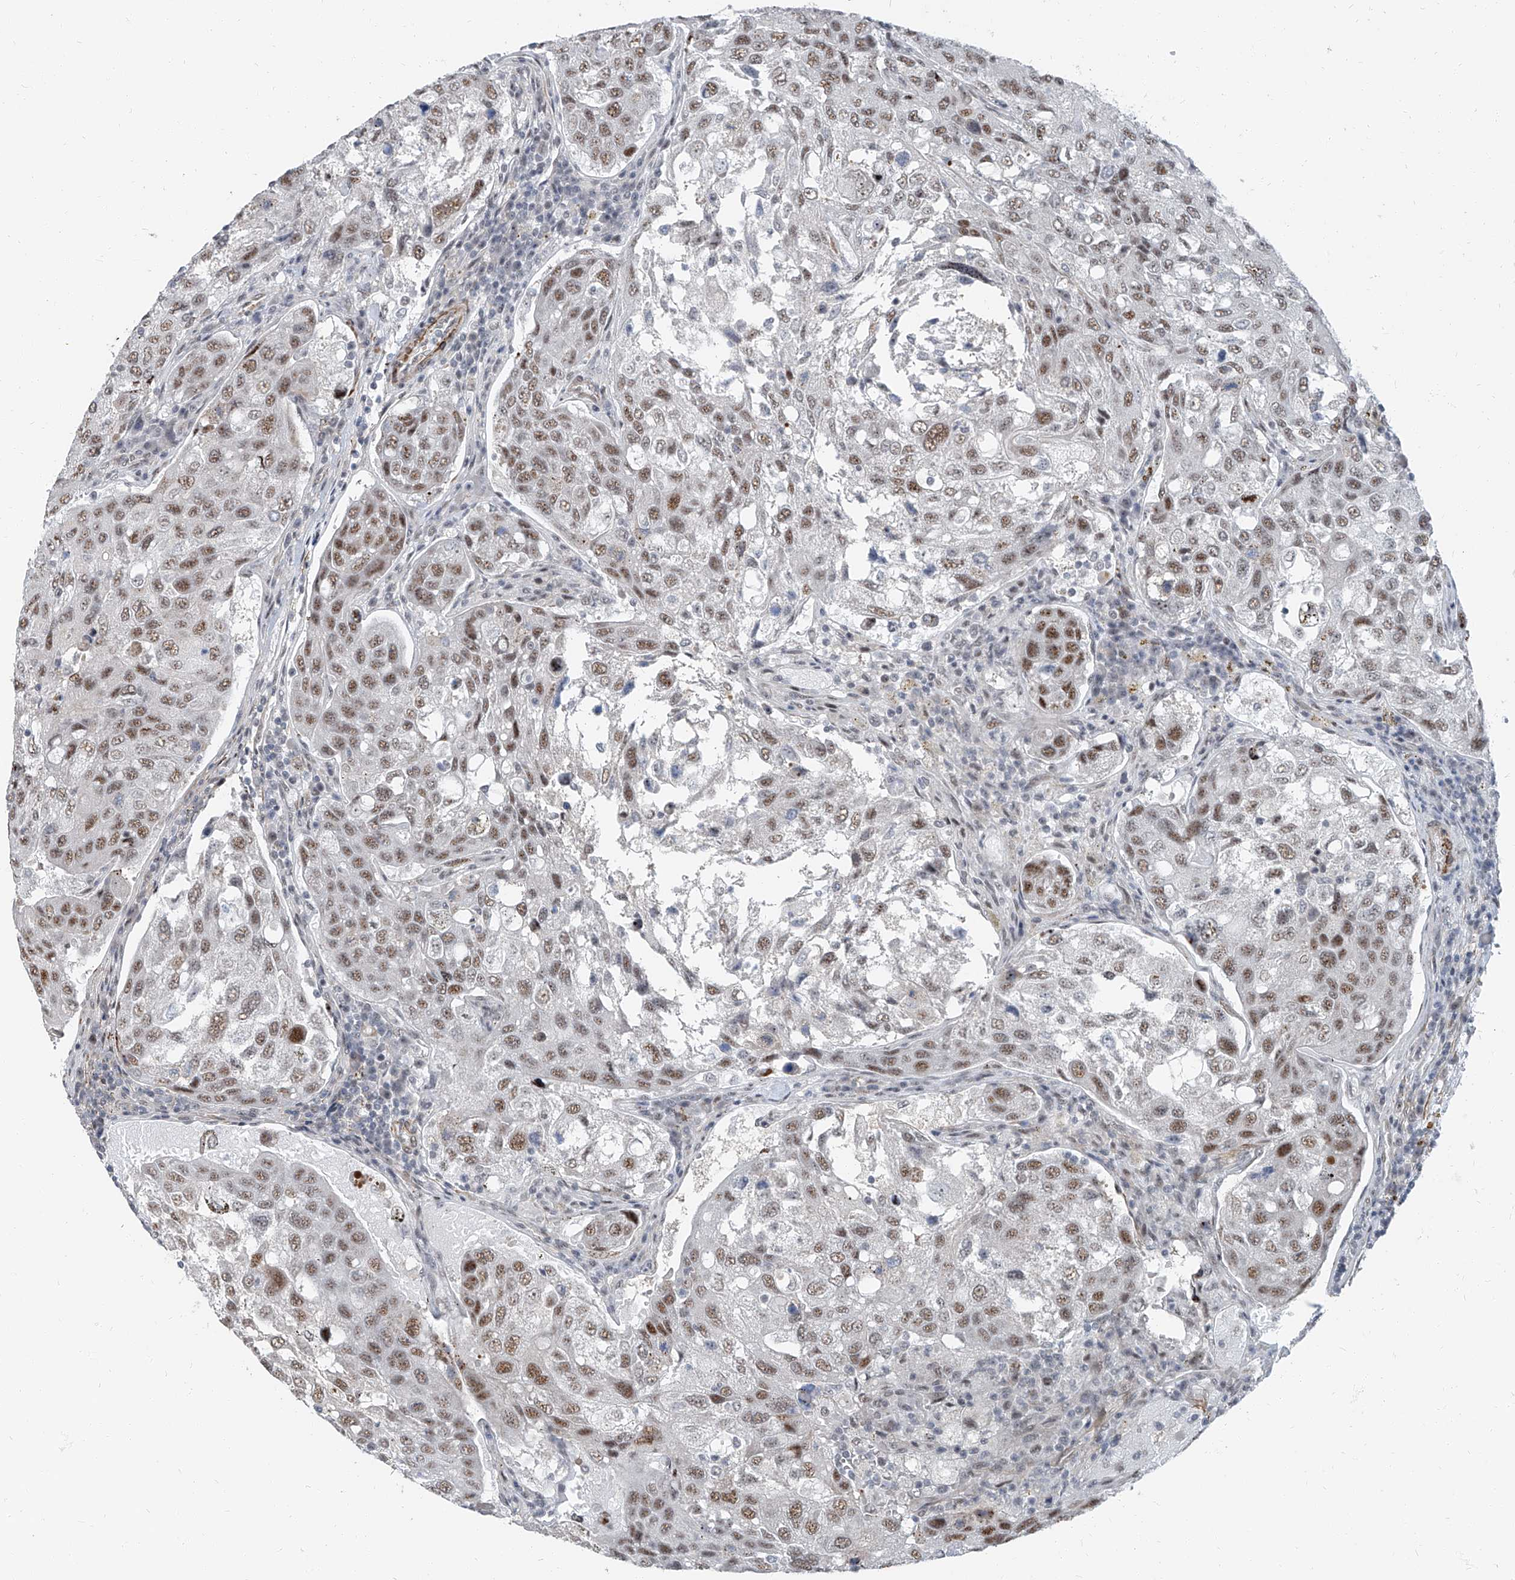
{"staining": {"intensity": "moderate", "quantity": ">75%", "location": "nuclear"}, "tissue": "urothelial cancer", "cell_type": "Tumor cells", "image_type": "cancer", "snomed": [{"axis": "morphology", "description": "Urothelial carcinoma, High grade"}, {"axis": "topography", "description": "Lymph node"}, {"axis": "topography", "description": "Urinary bladder"}], "caption": "Immunohistochemical staining of human urothelial carcinoma (high-grade) demonstrates moderate nuclear protein positivity in about >75% of tumor cells.", "gene": "TXLNB", "patient": {"sex": "male", "age": 51}}